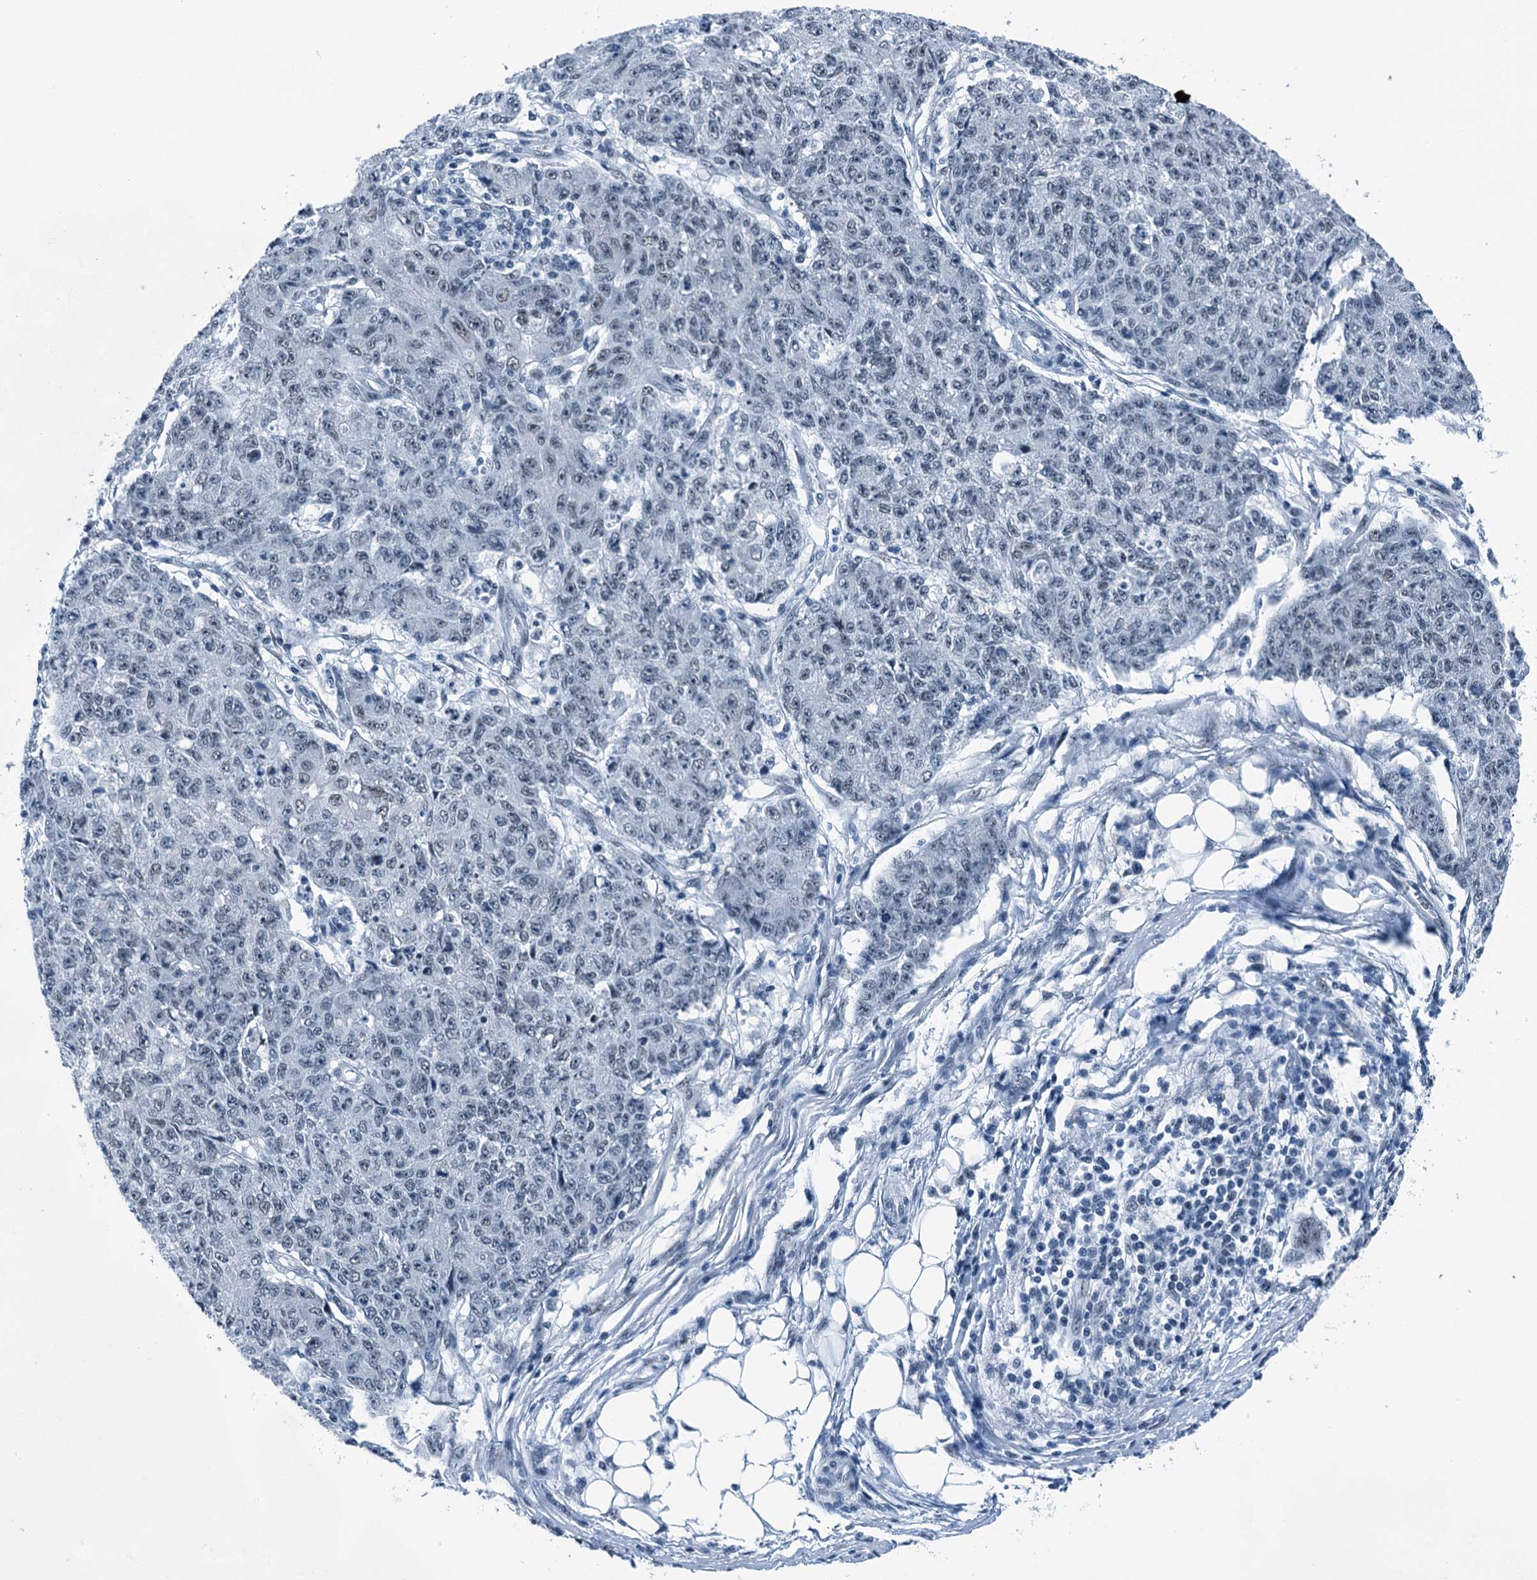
{"staining": {"intensity": "negative", "quantity": "none", "location": "none"}, "tissue": "ovarian cancer", "cell_type": "Tumor cells", "image_type": "cancer", "snomed": [{"axis": "morphology", "description": "Carcinoma, endometroid"}, {"axis": "topography", "description": "Ovary"}], "caption": "This is an IHC micrograph of ovarian cancer. There is no positivity in tumor cells.", "gene": "TRPT1", "patient": {"sex": "female", "age": 42}}